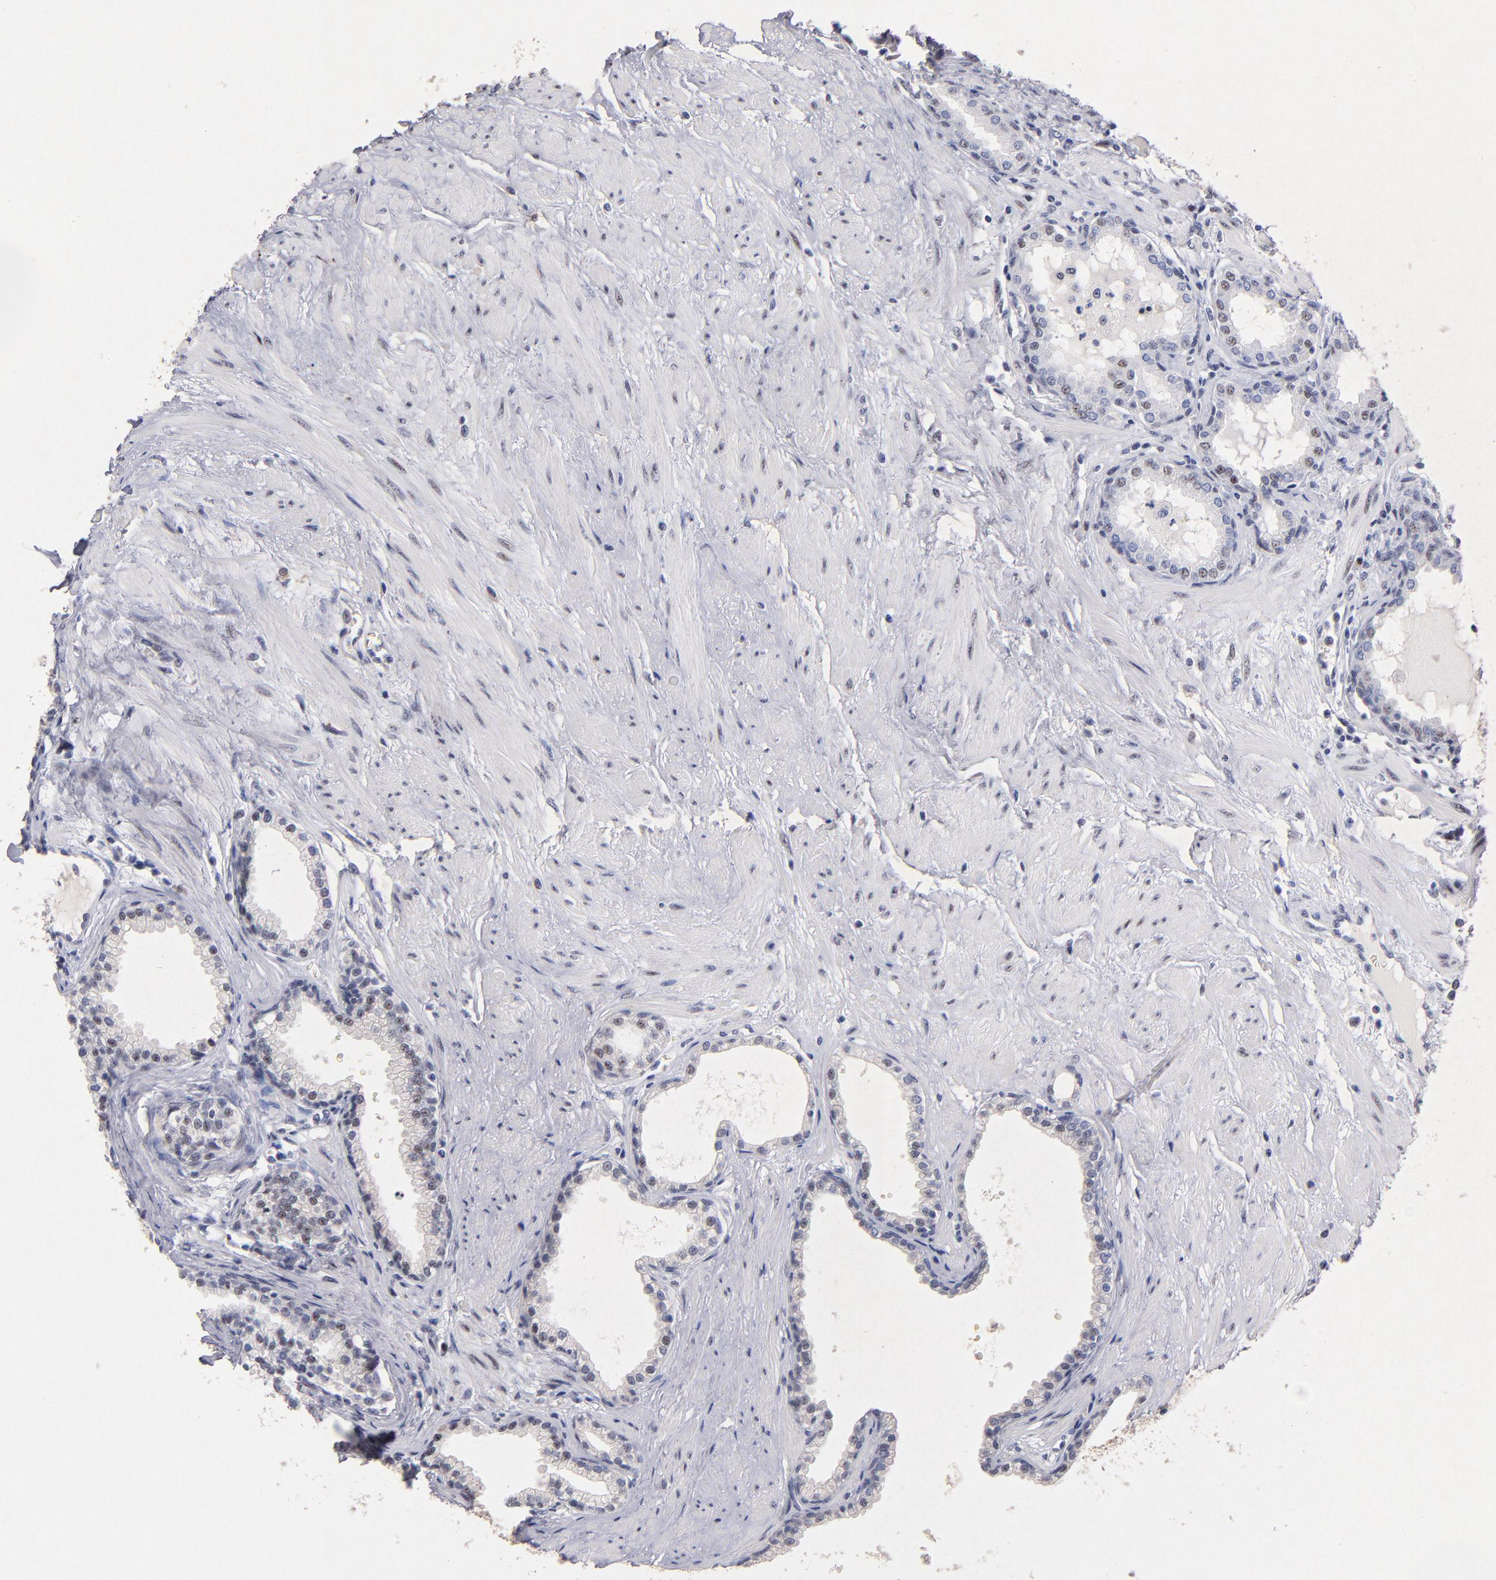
{"staining": {"intensity": "moderate", "quantity": "25%-75%", "location": "nuclear"}, "tissue": "prostate", "cell_type": "Glandular cells", "image_type": "normal", "snomed": [{"axis": "morphology", "description": "Normal tissue, NOS"}, {"axis": "topography", "description": "Prostate"}], "caption": "Glandular cells demonstrate moderate nuclear positivity in about 25%-75% of cells in unremarkable prostate.", "gene": "RAF1", "patient": {"sex": "male", "age": 64}}